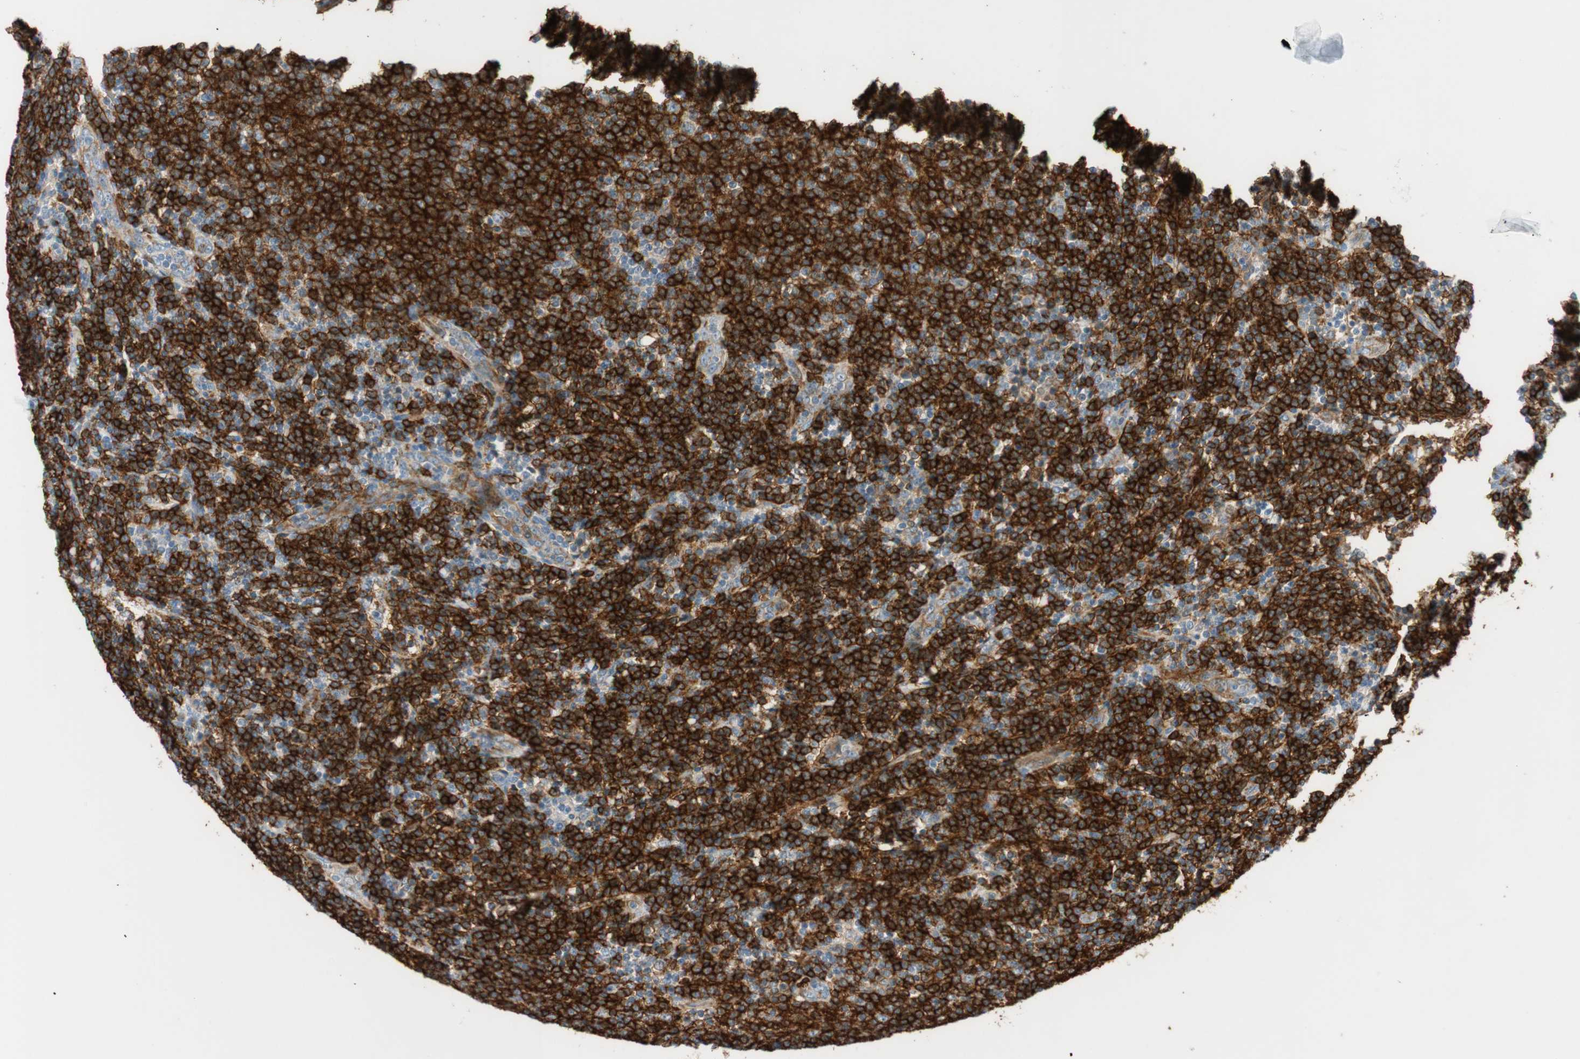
{"staining": {"intensity": "strong", "quantity": ">75%", "location": "cytoplasmic/membranous"}, "tissue": "lymphoma", "cell_type": "Tumor cells", "image_type": "cancer", "snomed": [{"axis": "morphology", "description": "Malignant lymphoma, non-Hodgkin's type, Low grade"}, {"axis": "topography", "description": "Lymph node"}], "caption": "Immunohistochemical staining of lymphoma displays high levels of strong cytoplasmic/membranous expression in approximately >75% of tumor cells. The staining was performed using DAB (3,3'-diaminobenzidine) to visualize the protein expression in brown, while the nuclei were stained in blue with hematoxylin (Magnification: 20x).", "gene": "TNFRSF13C", "patient": {"sex": "male", "age": 66}}